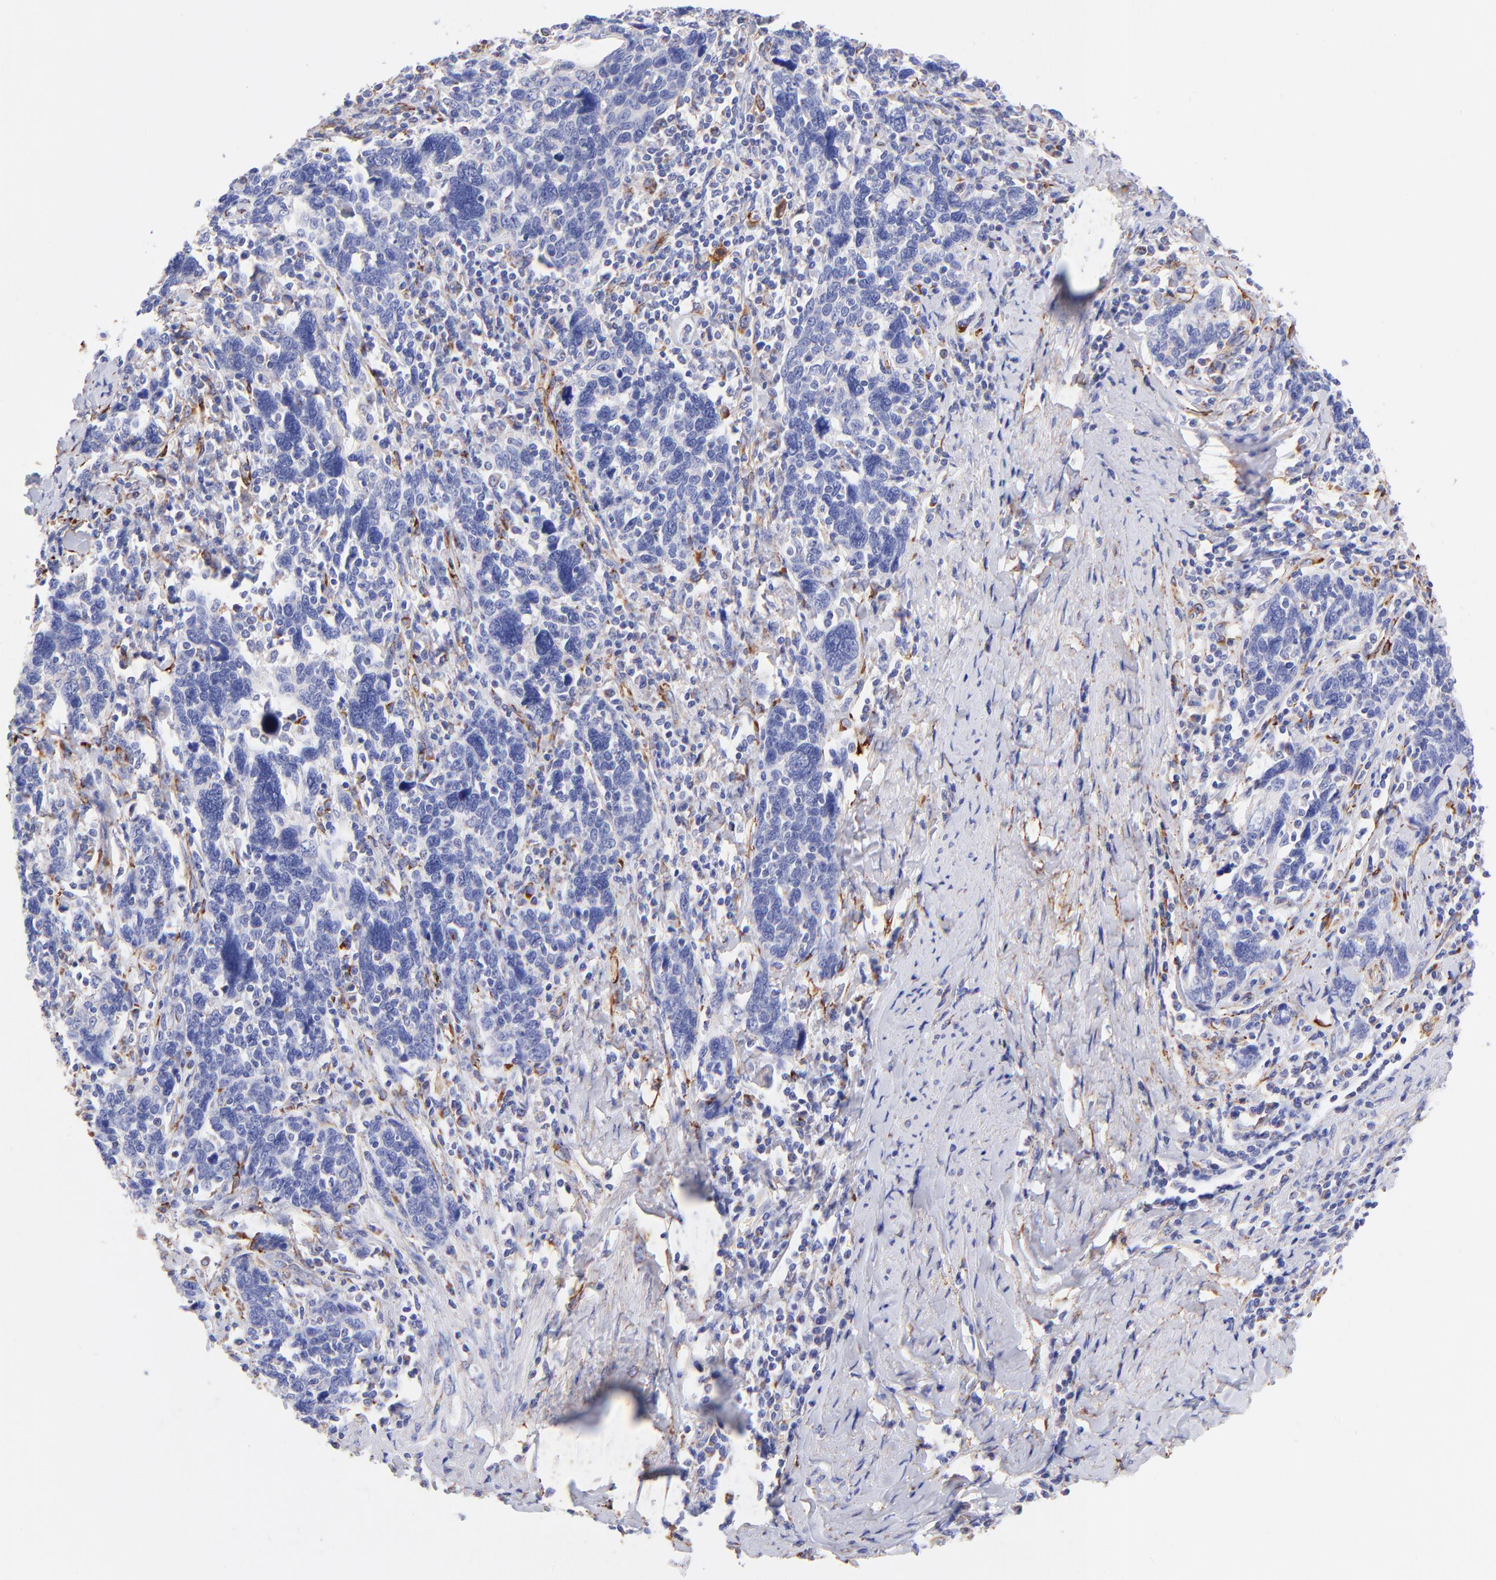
{"staining": {"intensity": "negative", "quantity": "none", "location": "none"}, "tissue": "cervical cancer", "cell_type": "Tumor cells", "image_type": "cancer", "snomed": [{"axis": "morphology", "description": "Squamous cell carcinoma, NOS"}, {"axis": "topography", "description": "Cervix"}], "caption": "Squamous cell carcinoma (cervical) was stained to show a protein in brown. There is no significant positivity in tumor cells.", "gene": "SPARC", "patient": {"sex": "female", "age": 41}}